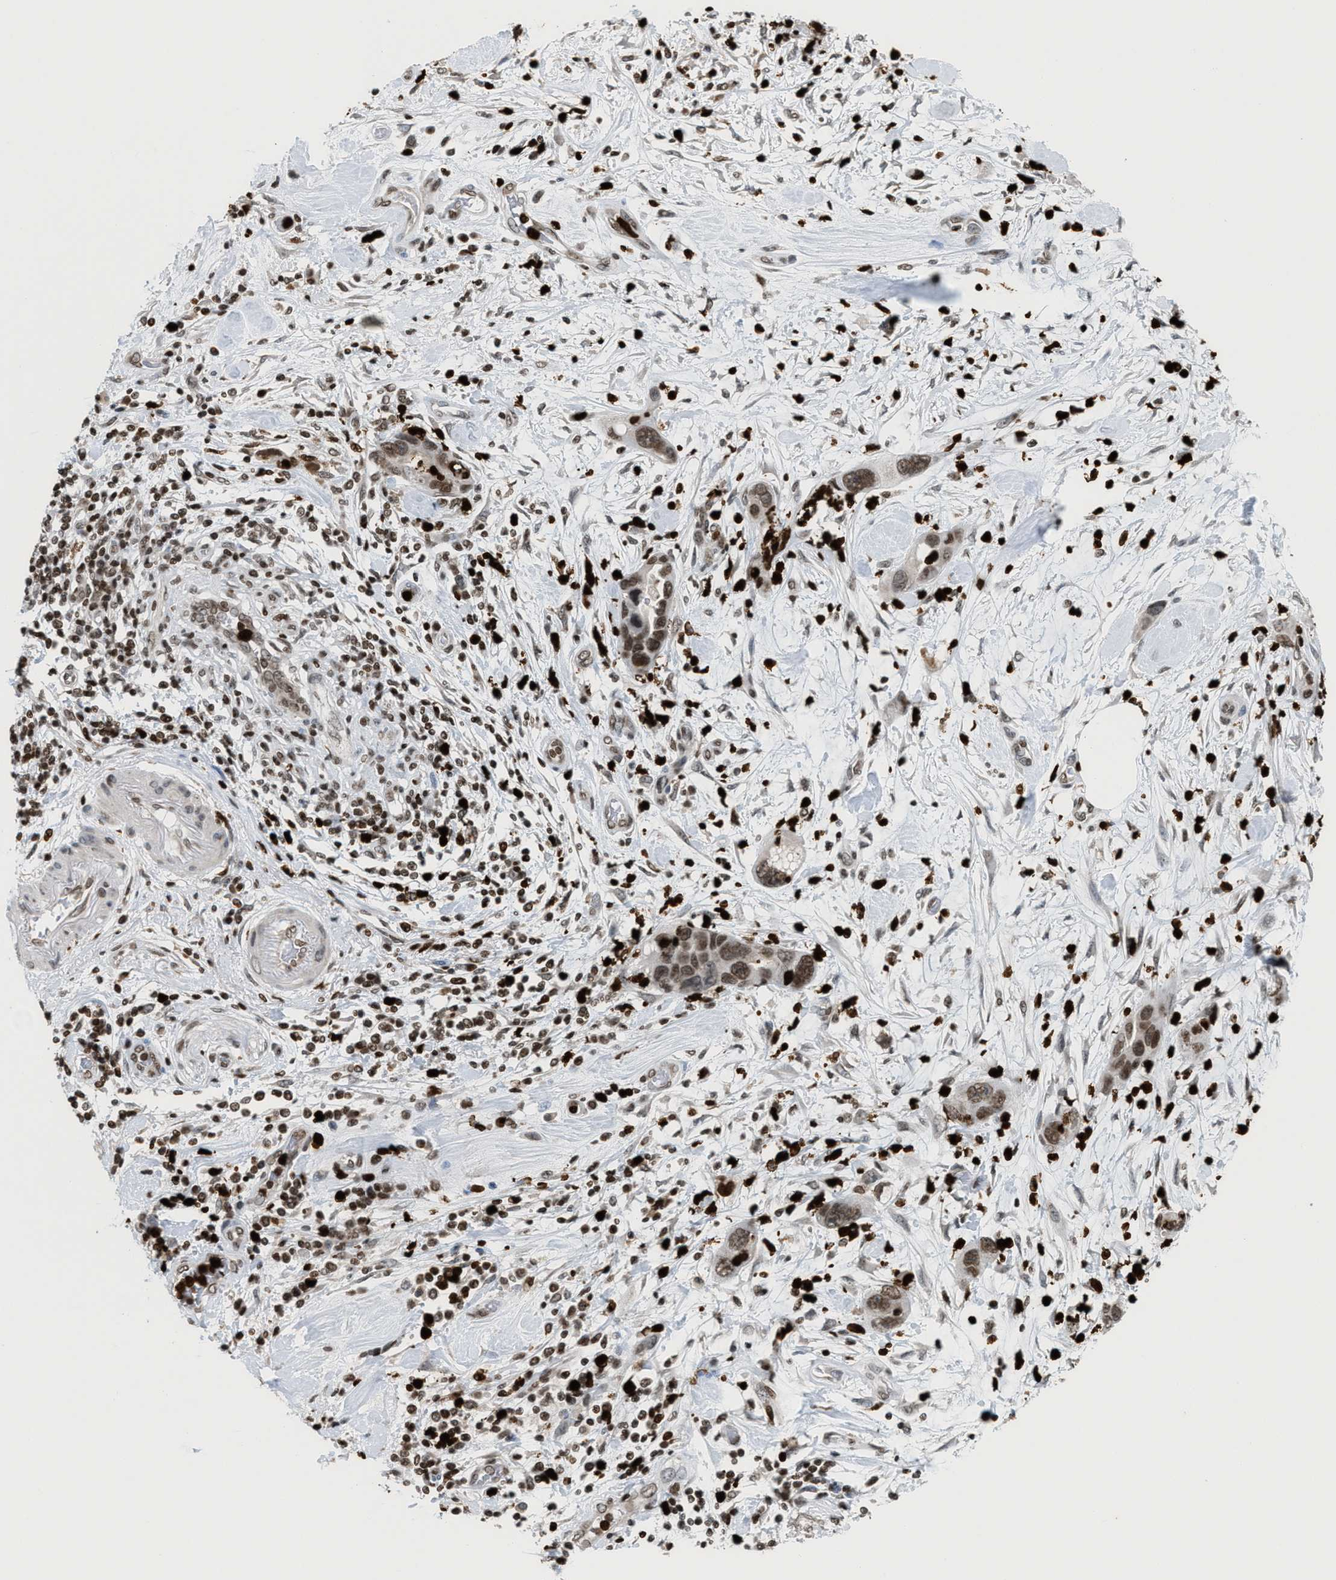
{"staining": {"intensity": "moderate", "quantity": ">75%", "location": "nuclear"}, "tissue": "pancreatic cancer", "cell_type": "Tumor cells", "image_type": "cancer", "snomed": [{"axis": "morphology", "description": "Adenocarcinoma, NOS"}, {"axis": "topography", "description": "Pancreas"}], "caption": "Protein expression analysis of human pancreatic adenocarcinoma reveals moderate nuclear positivity in about >75% of tumor cells. Using DAB (3,3'-diaminobenzidine) (brown) and hematoxylin (blue) stains, captured at high magnification using brightfield microscopy.", "gene": "PRUNE2", "patient": {"sex": "female", "age": 70}}